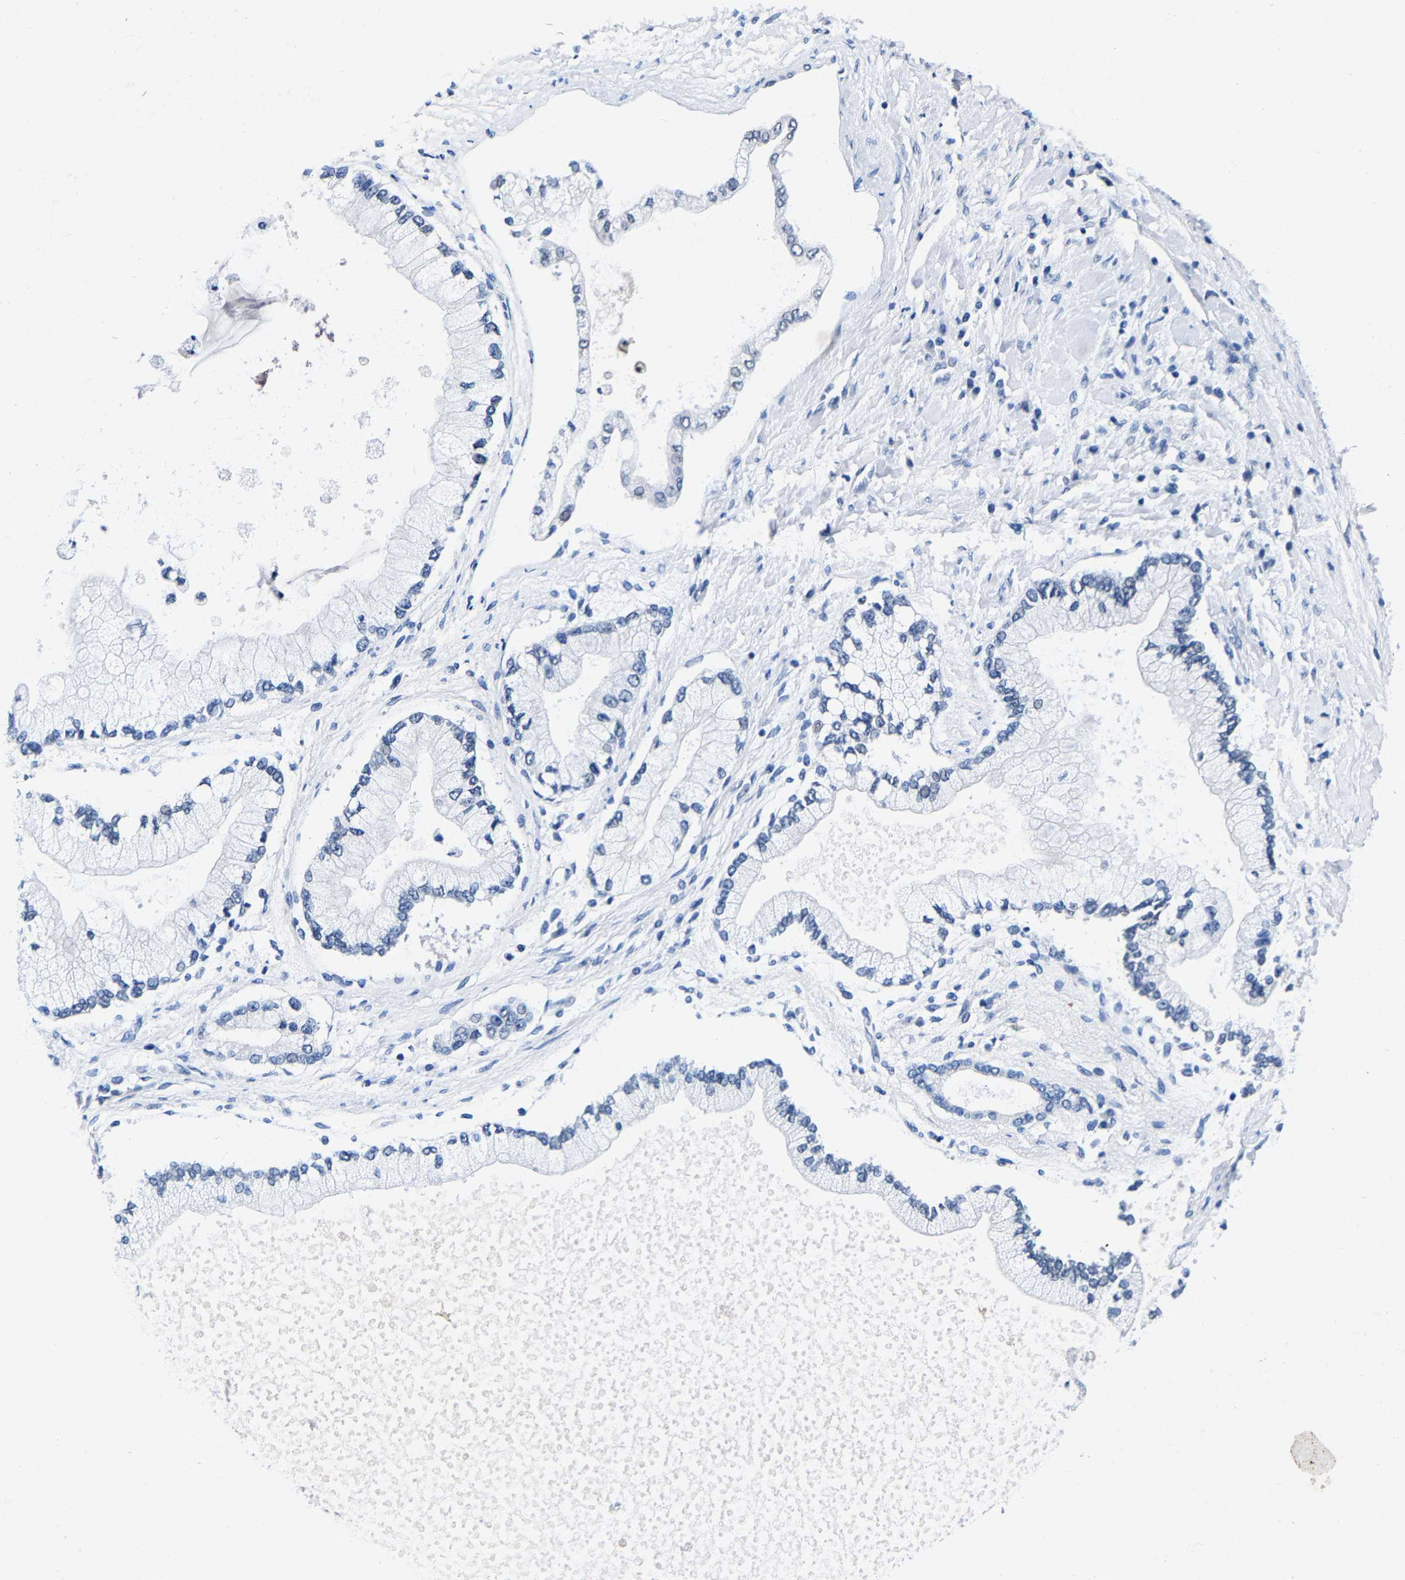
{"staining": {"intensity": "negative", "quantity": "none", "location": "none"}, "tissue": "liver cancer", "cell_type": "Tumor cells", "image_type": "cancer", "snomed": [{"axis": "morphology", "description": "Cholangiocarcinoma"}, {"axis": "topography", "description": "Liver"}], "caption": "An immunohistochemistry photomicrograph of liver cancer (cholangiocarcinoma) is shown. There is no staining in tumor cells of liver cancer (cholangiocarcinoma). (DAB (3,3'-diaminobenzidine) IHC visualized using brightfield microscopy, high magnification).", "gene": "UBN2", "patient": {"sex": "male", "age": 50}}